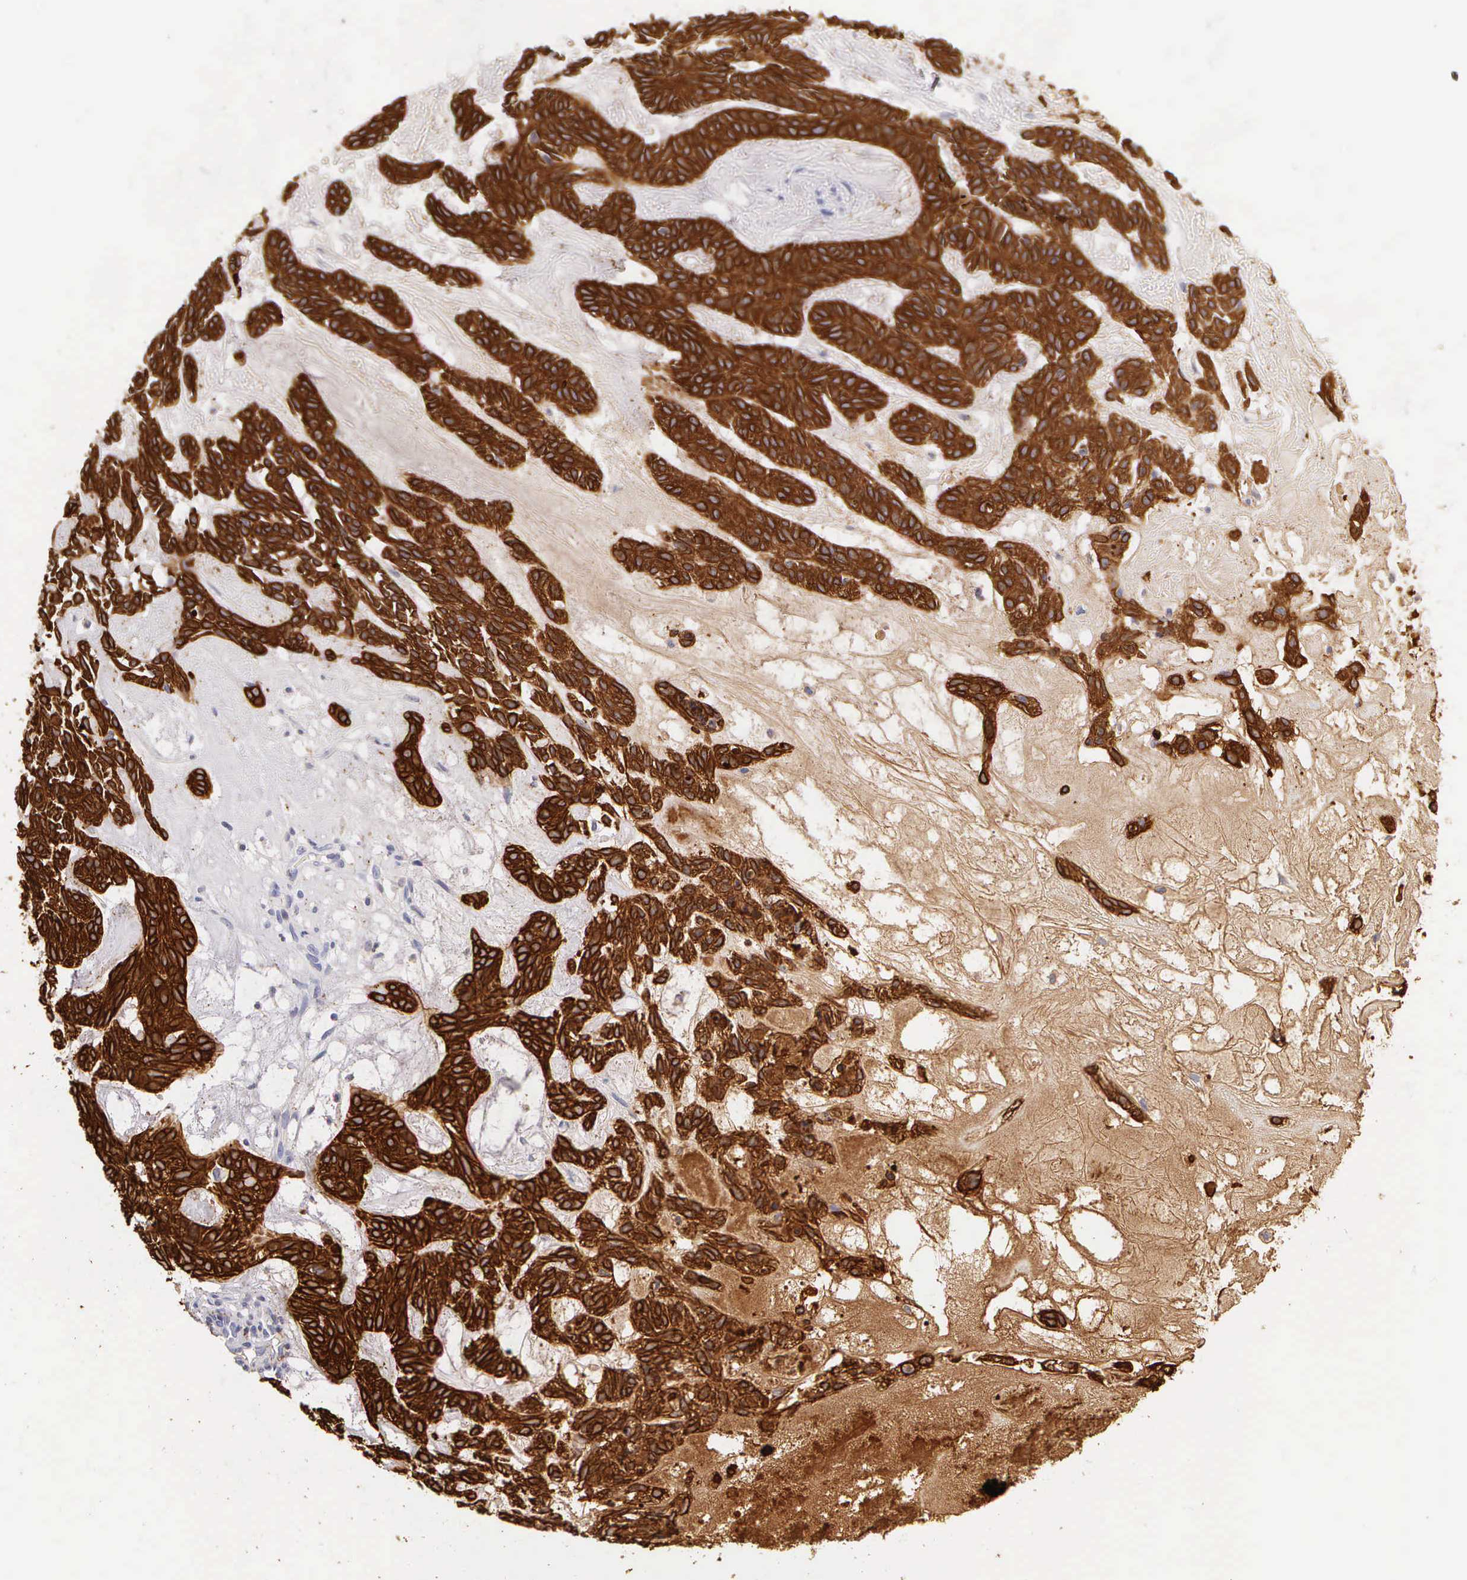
{"staining": {"intensity": "strong", "quantity": ">75%", "location": "cytoplasmic/membranous"}, "tissue": "skin cancer", "cell_type": "Tumor cells", "image_type": "cancer", "snomed": [{"axis": "morphology", "description": "Basal cell carcinoma"}, {"axis": "topography", "description": "Skin"}], "caption": "Immunohistochemical staining of human basal cell carcinoma (skin) exhibits high levels of strong cytoplasmic/membranous positivity in approximately >75% of tumor cells.", "gene": "KRT17", "patient": {"sex": "male", "age": 75}}